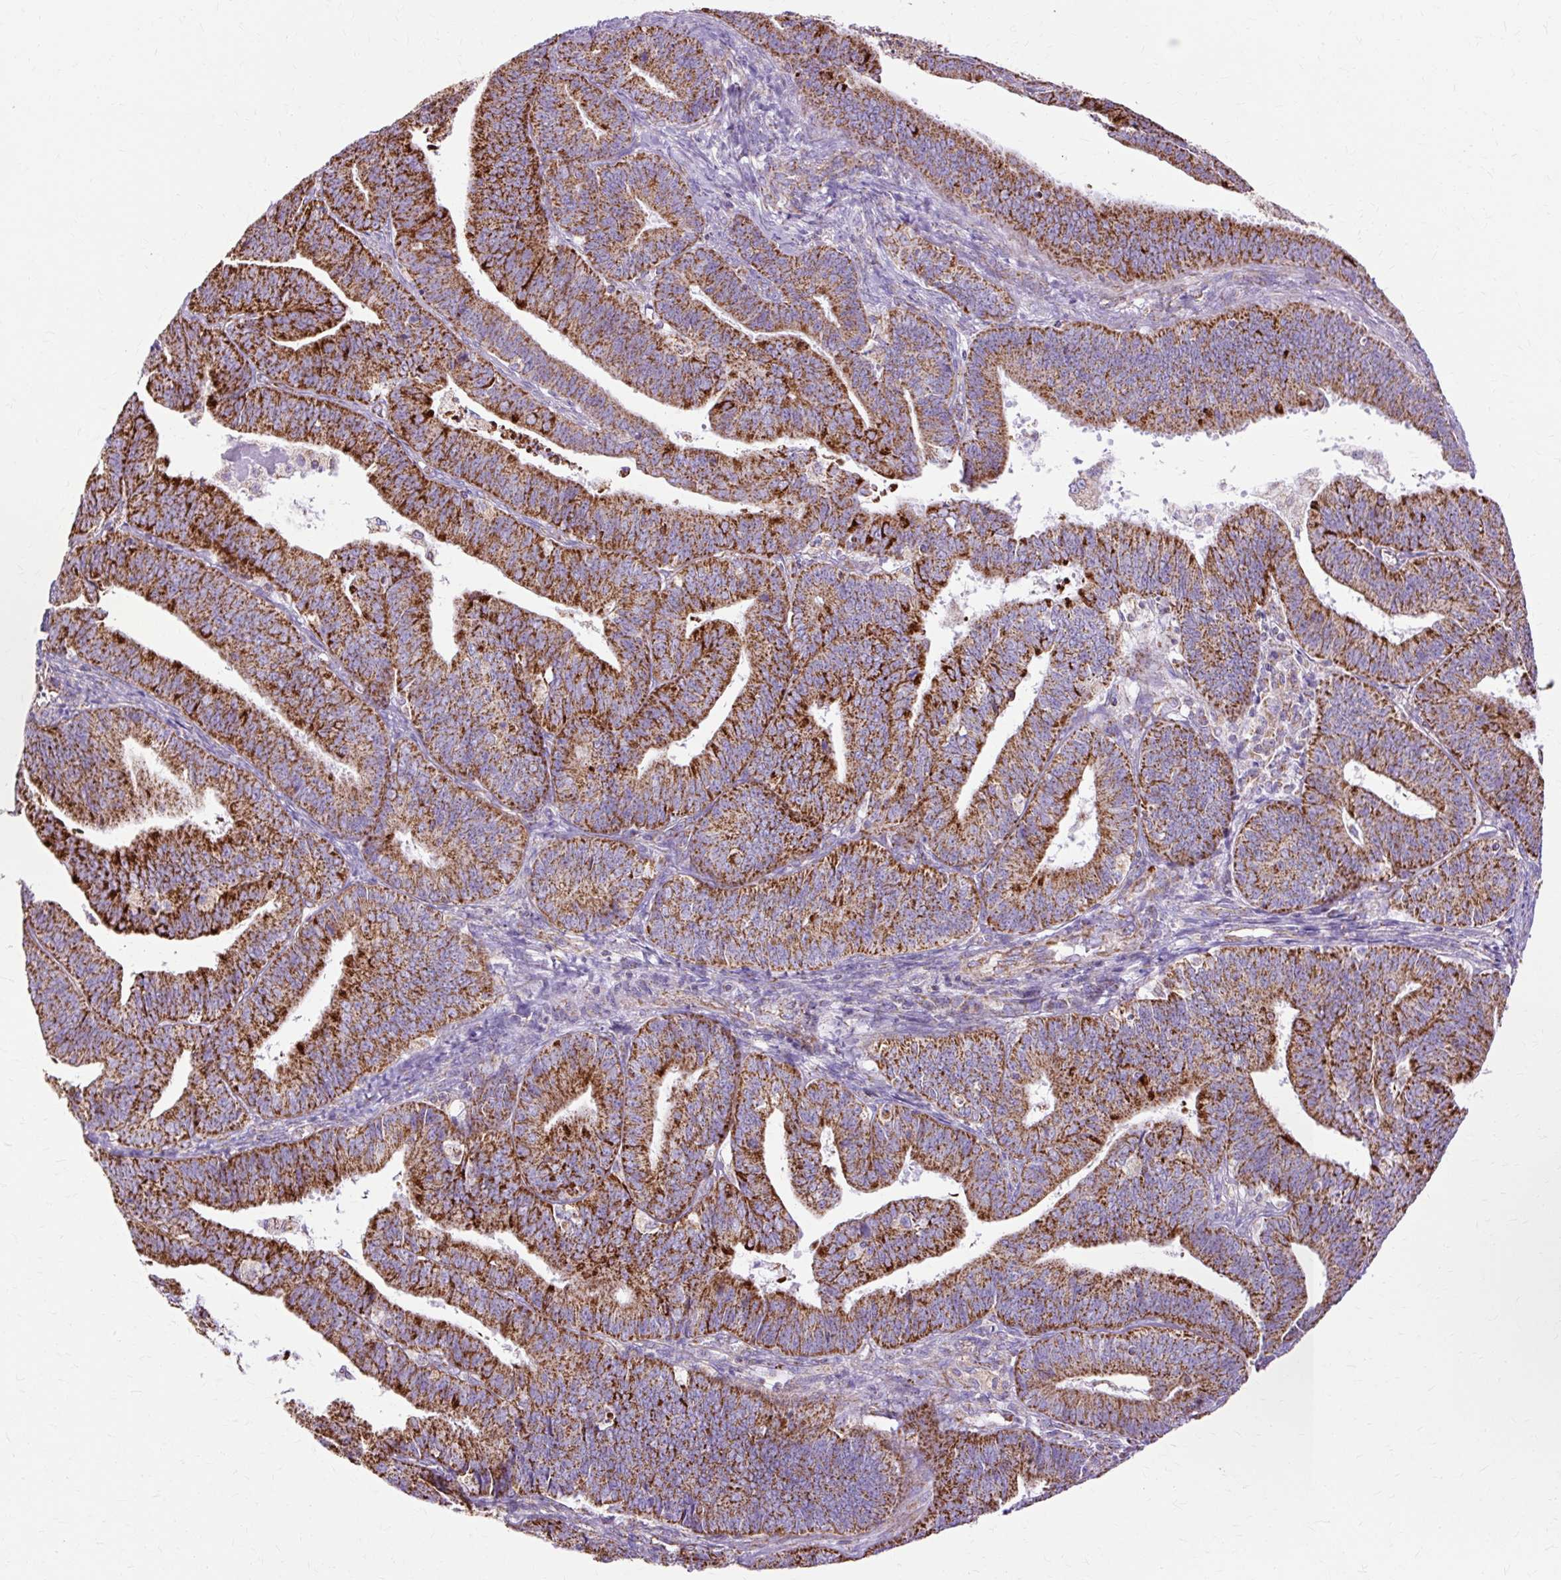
{"staining": {"intensity": "strong", "quantity": ">75%", "location": "cytoplasmic/membranous"}, "tissue": "endometrial cancer", "cell_type": "Tumor cells", "image_type": "cancer", "snomed": [{"axis": "morphology", "description": "Adenocarcinoma, NOS"}, {"axis": "topography", "description": "Endometrium"}], "caption": "Protein expression by immunohistochemistry (IHC) shows strong cytoplasmic/membranous staining in about >75% of tumor cells in endometrial cancer.", "gene": "DLAT", "patient": {"sex": "female", "age": 73}}